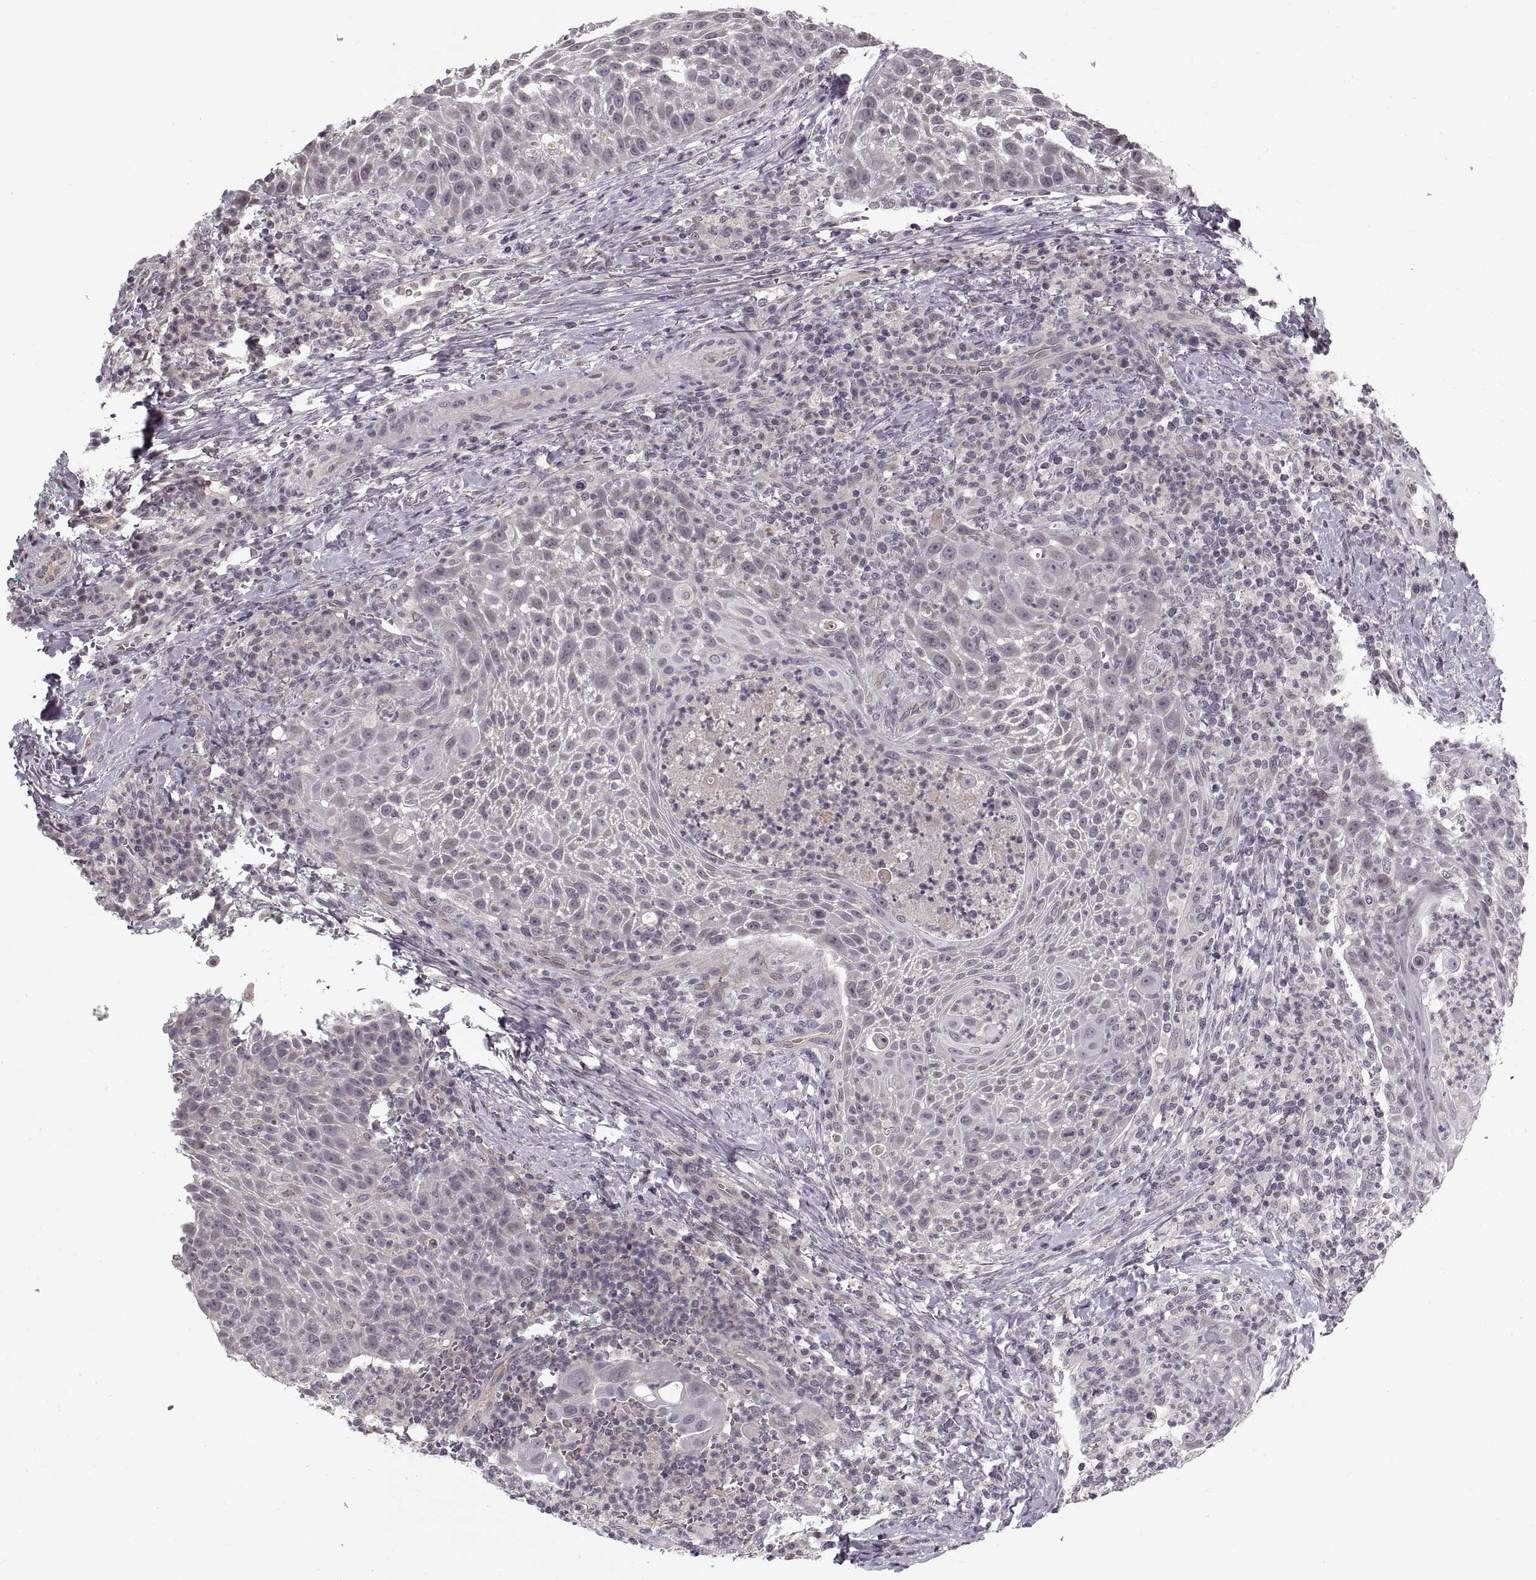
{"staining": {"intensity": "negative", "quantity": "none", "location": "none"}, "tissue": "head and neck cancer", "cell_type": "Tumor cells", "image_type": "cancer", "snomed": [{"axis": "morphology", "description": "Squamous cell carcinoma, NOS"}, {"axis": "topography", "description": "Head-Neck"}], "caption": "Immunohistochemical staining of head and neck cancer shows no significant expression in tumor cells.", "gene": "ASIC3", "patient": {"sex": "male", "age": 69}}